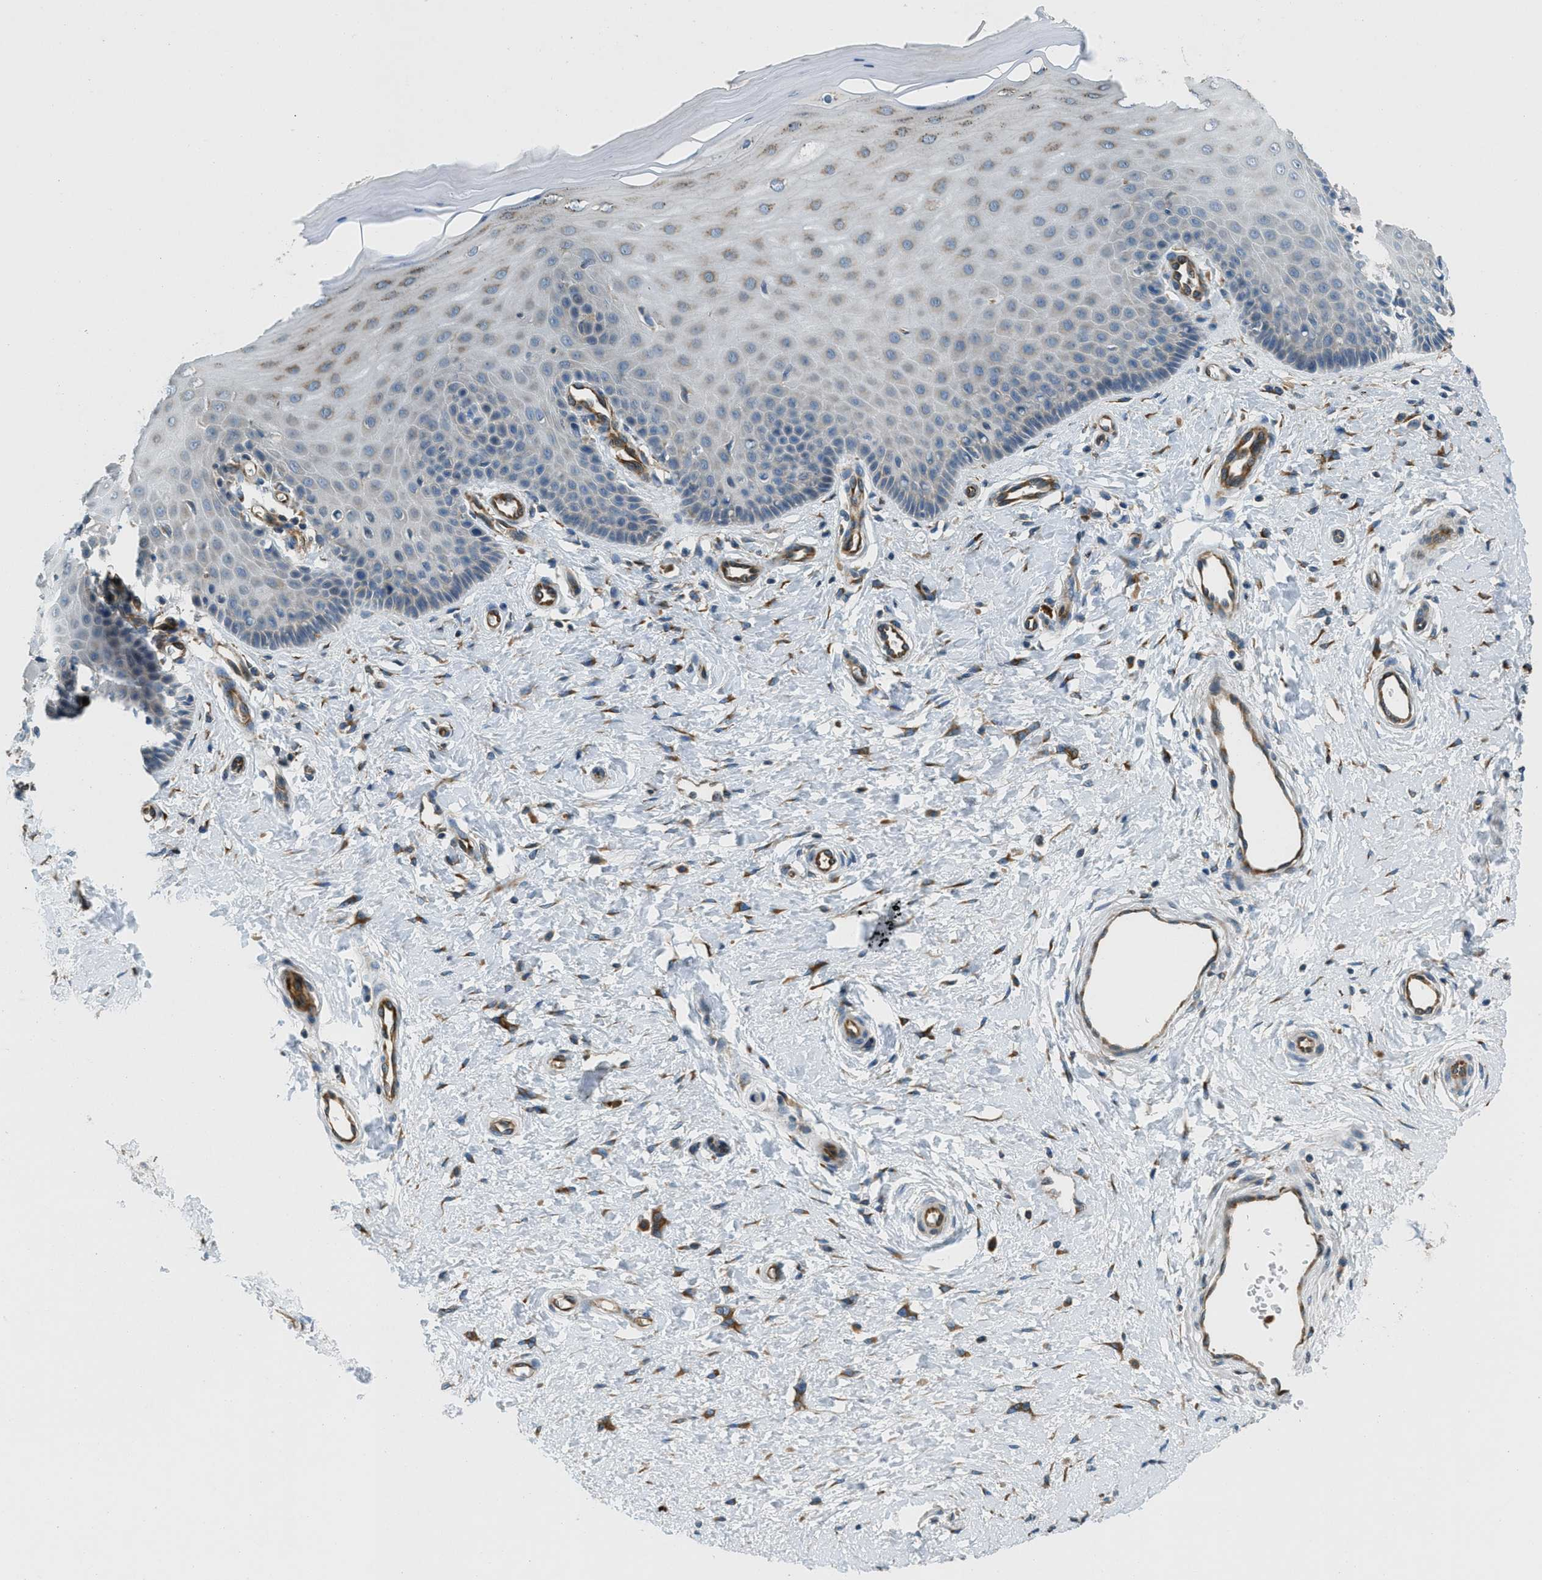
{"staining": {"intensity": "weak", "quantity": "25%-75%", "location": "cytoplasmic/membranous"}, "tissue": "cervix", "cell_type": "Glandular cells", "image_type": "normal", "snomed": [{"axis": "morphology", "description": "Normal tissue, NOS"}, {"axis": "topography", "description": "Cervix"}], "caption": "Protein positivity by IHC displays weak cytoplasmic/membranous expression in about 25%-75% of glandular cells in normal cervix.", "gene": "GIMAP8", "patient": {"sex": "female", "age": 55}}